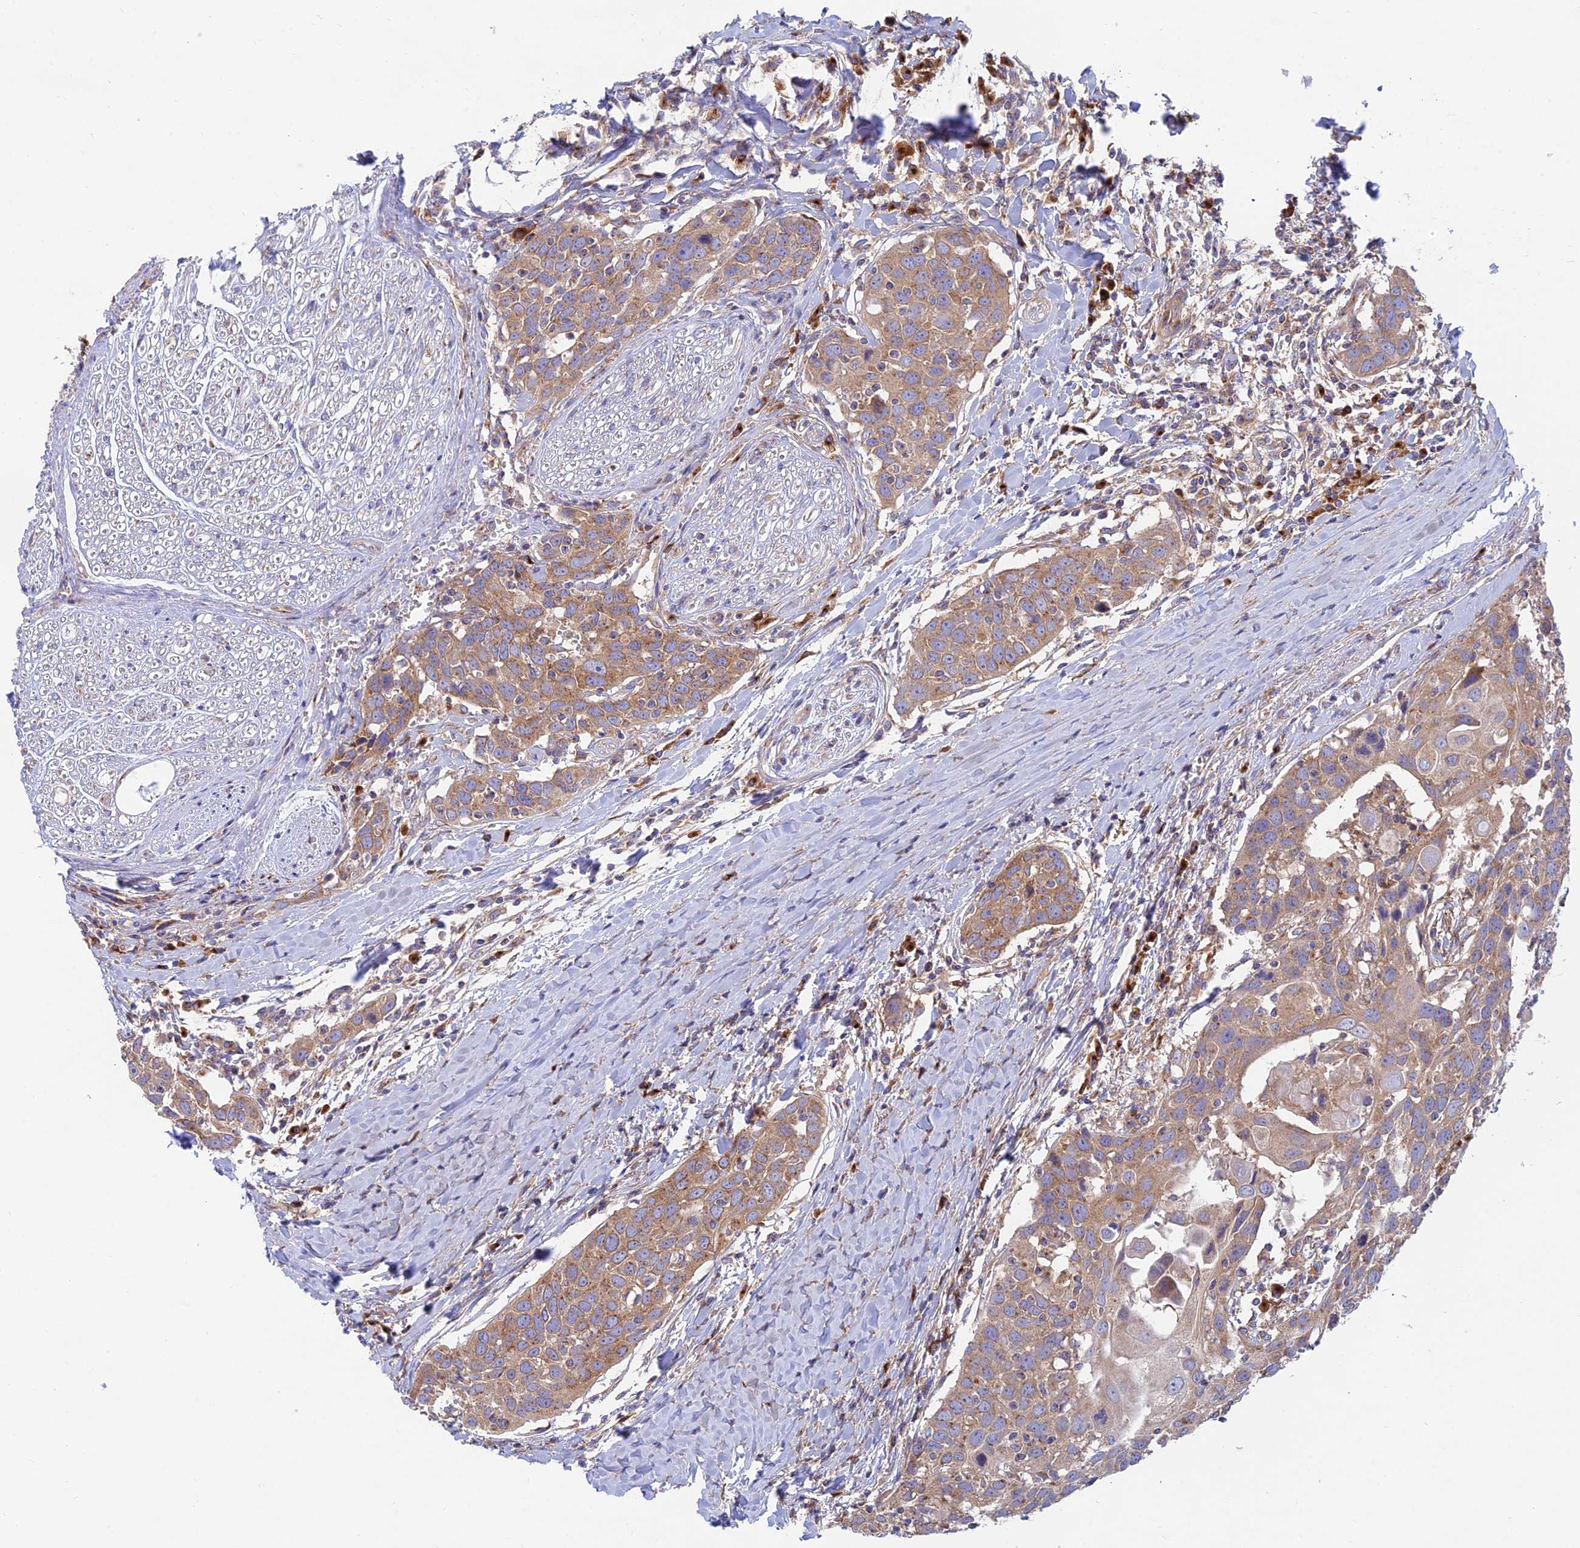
{"staining": {"intensity": "moderate", "quantity": ">75%", "location": "cytoplasmic/membranous"}, "tissue": "head and neck cancer", "cell_type": "Tumor cells", "image_type": "cancer", "snomed": [{"axis": "morphology", "description": "Squamous cell carcinoma, NOS"}, {"axis": "topography", "description": "Oral tissue"}, {"axis": "topography", "description": "Head-Neck"}], "caption": "This histopathology image shows immunohistochemistry staining of human head and neck cancer (squamous cell carcinoma), with medium moderate cytoplasmic/membranous positivity in about >75% of tumor cells.", "gene": "GOLGA3", "patient": {"sex": "female", "age": 50}}